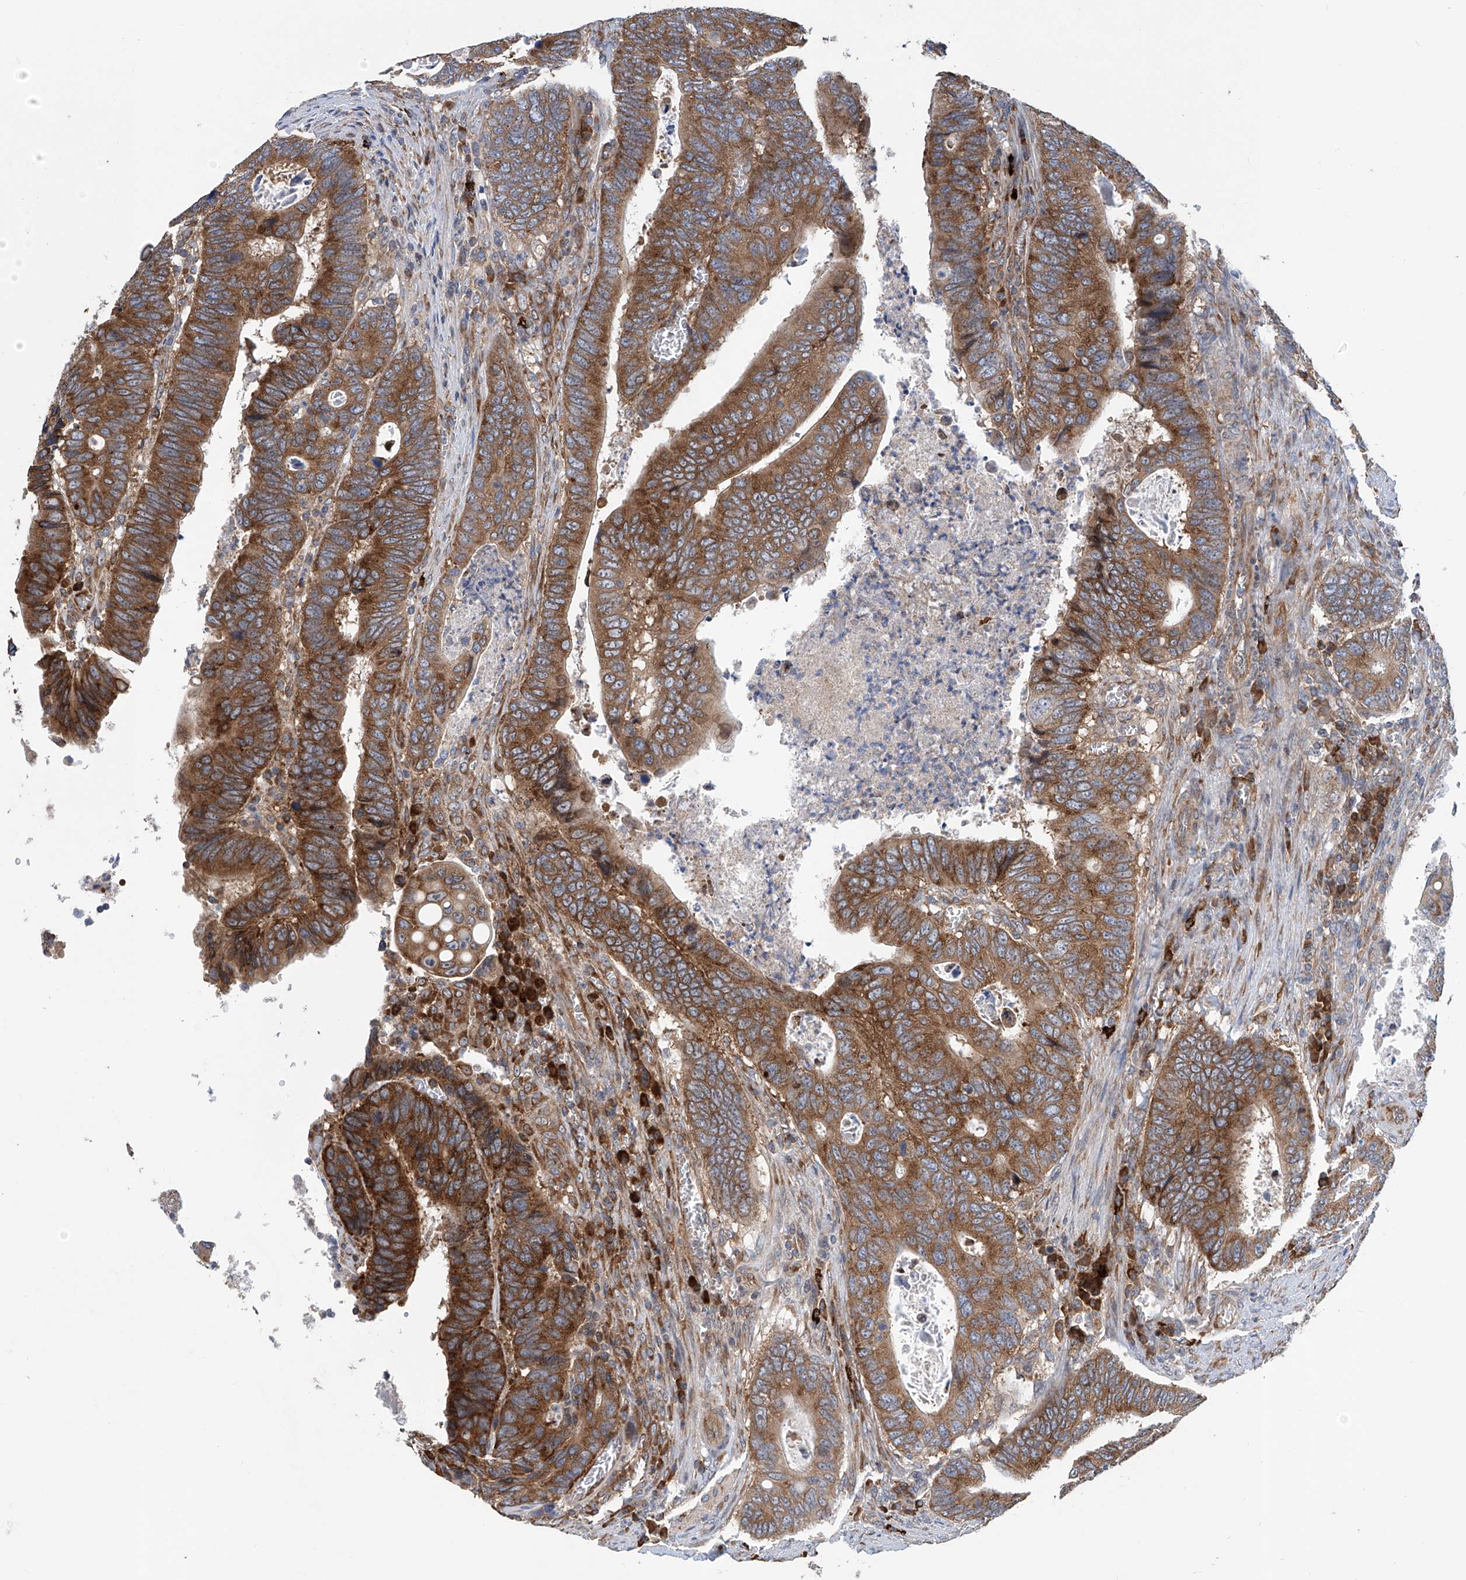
{"staining": {"intensity": "strong", "quantity": ">75%", "location": "cytoplasmic/membranous"}, "tissue": "colorectal cancer", "cell_type": "Tumor cells", "image_type": "cancer", "snomed": [{"axis": "morphology", "description": "Adenocarcinoma, NOS"}, {"axis": "topography", "description": "Colon"}], "caption": "Protein analysis of colorectal cancer tissue reveals strong cytoplasmic/membranous positivity in about >75% of tumor cells.", "gene": "SENP2", "patient": {"sex": "male", "age": 72}}